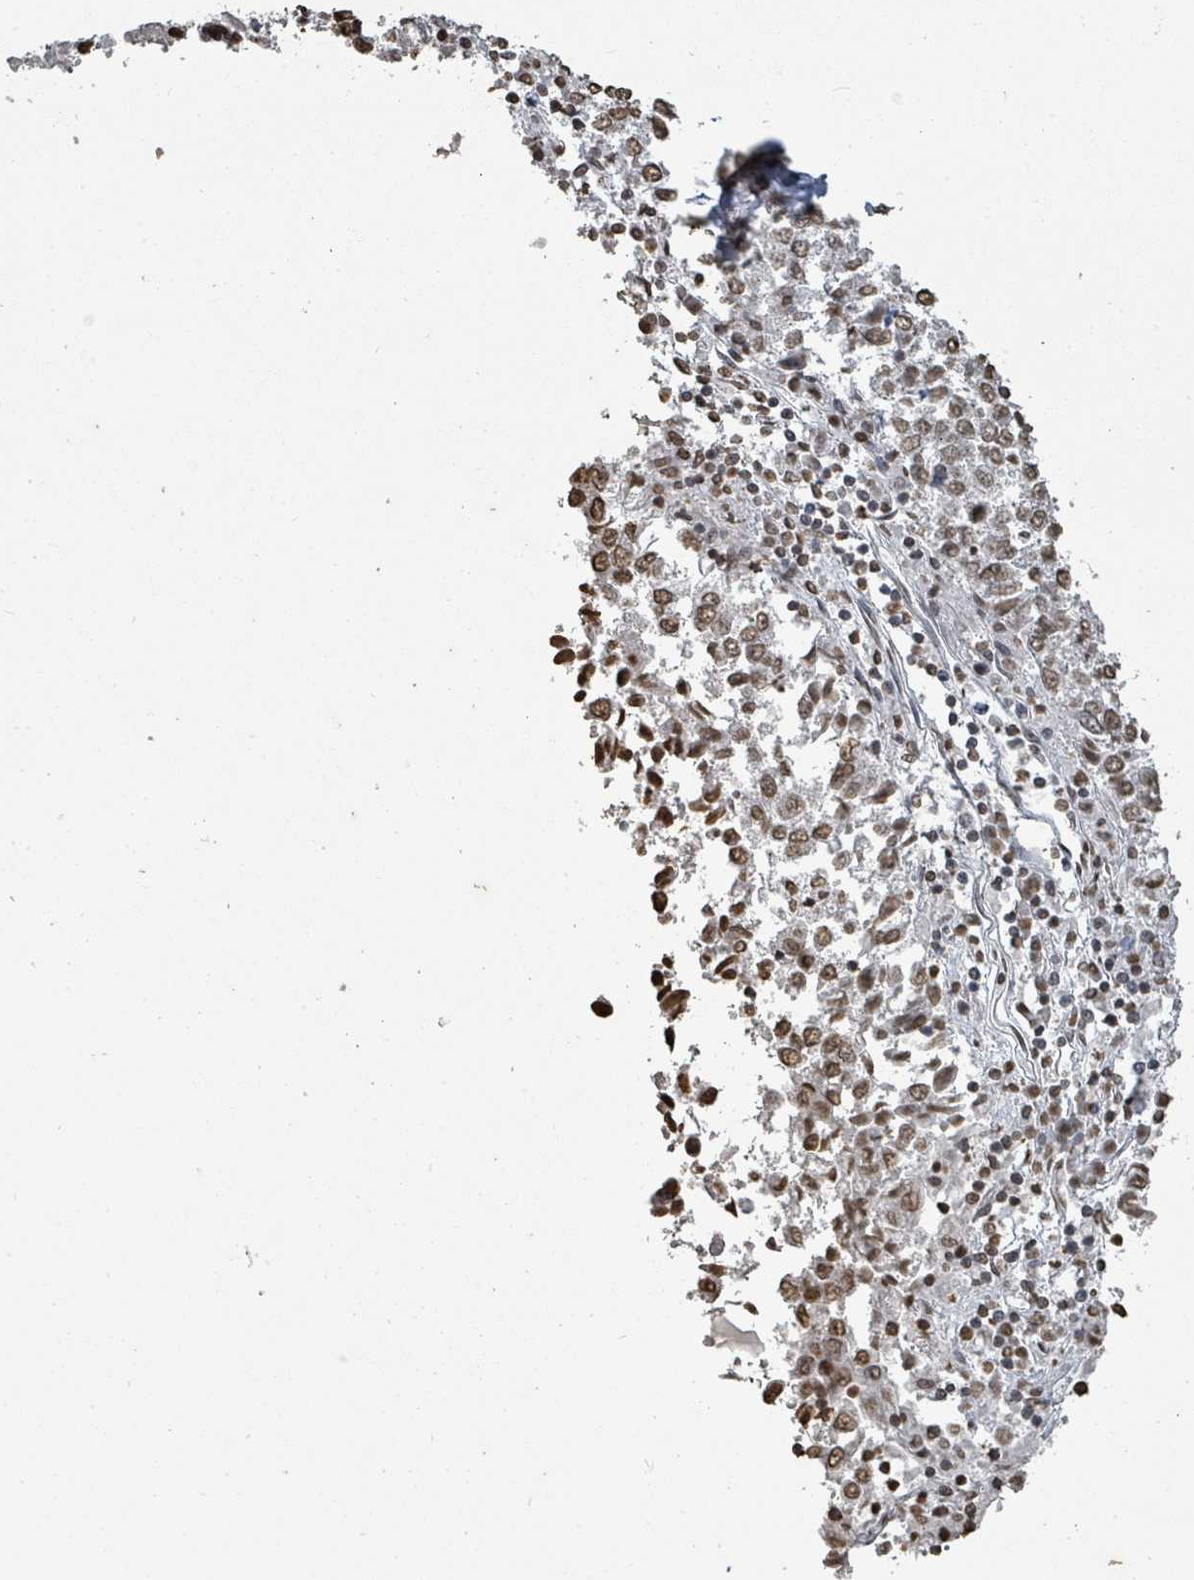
{"staining": {"intensity": "moderate", "quantity": ">75%", "location": "nuclear"}, "tissue": "lung cancer", "cell_type": "Tumor cells", "image_type": "cancer", "snomed": [{"axis": "morphology", "description": "Squamous cell carcinoma, NOS"}, {"axis": "topography", "description": "Lung"}], "caption": "Human squamous cell carcinoma (lung) stained with a protein marker demonstrates moderate staining in tumor cells.", "gene": "MRPS12", "patient": {"sex": "male", "age": 73}}